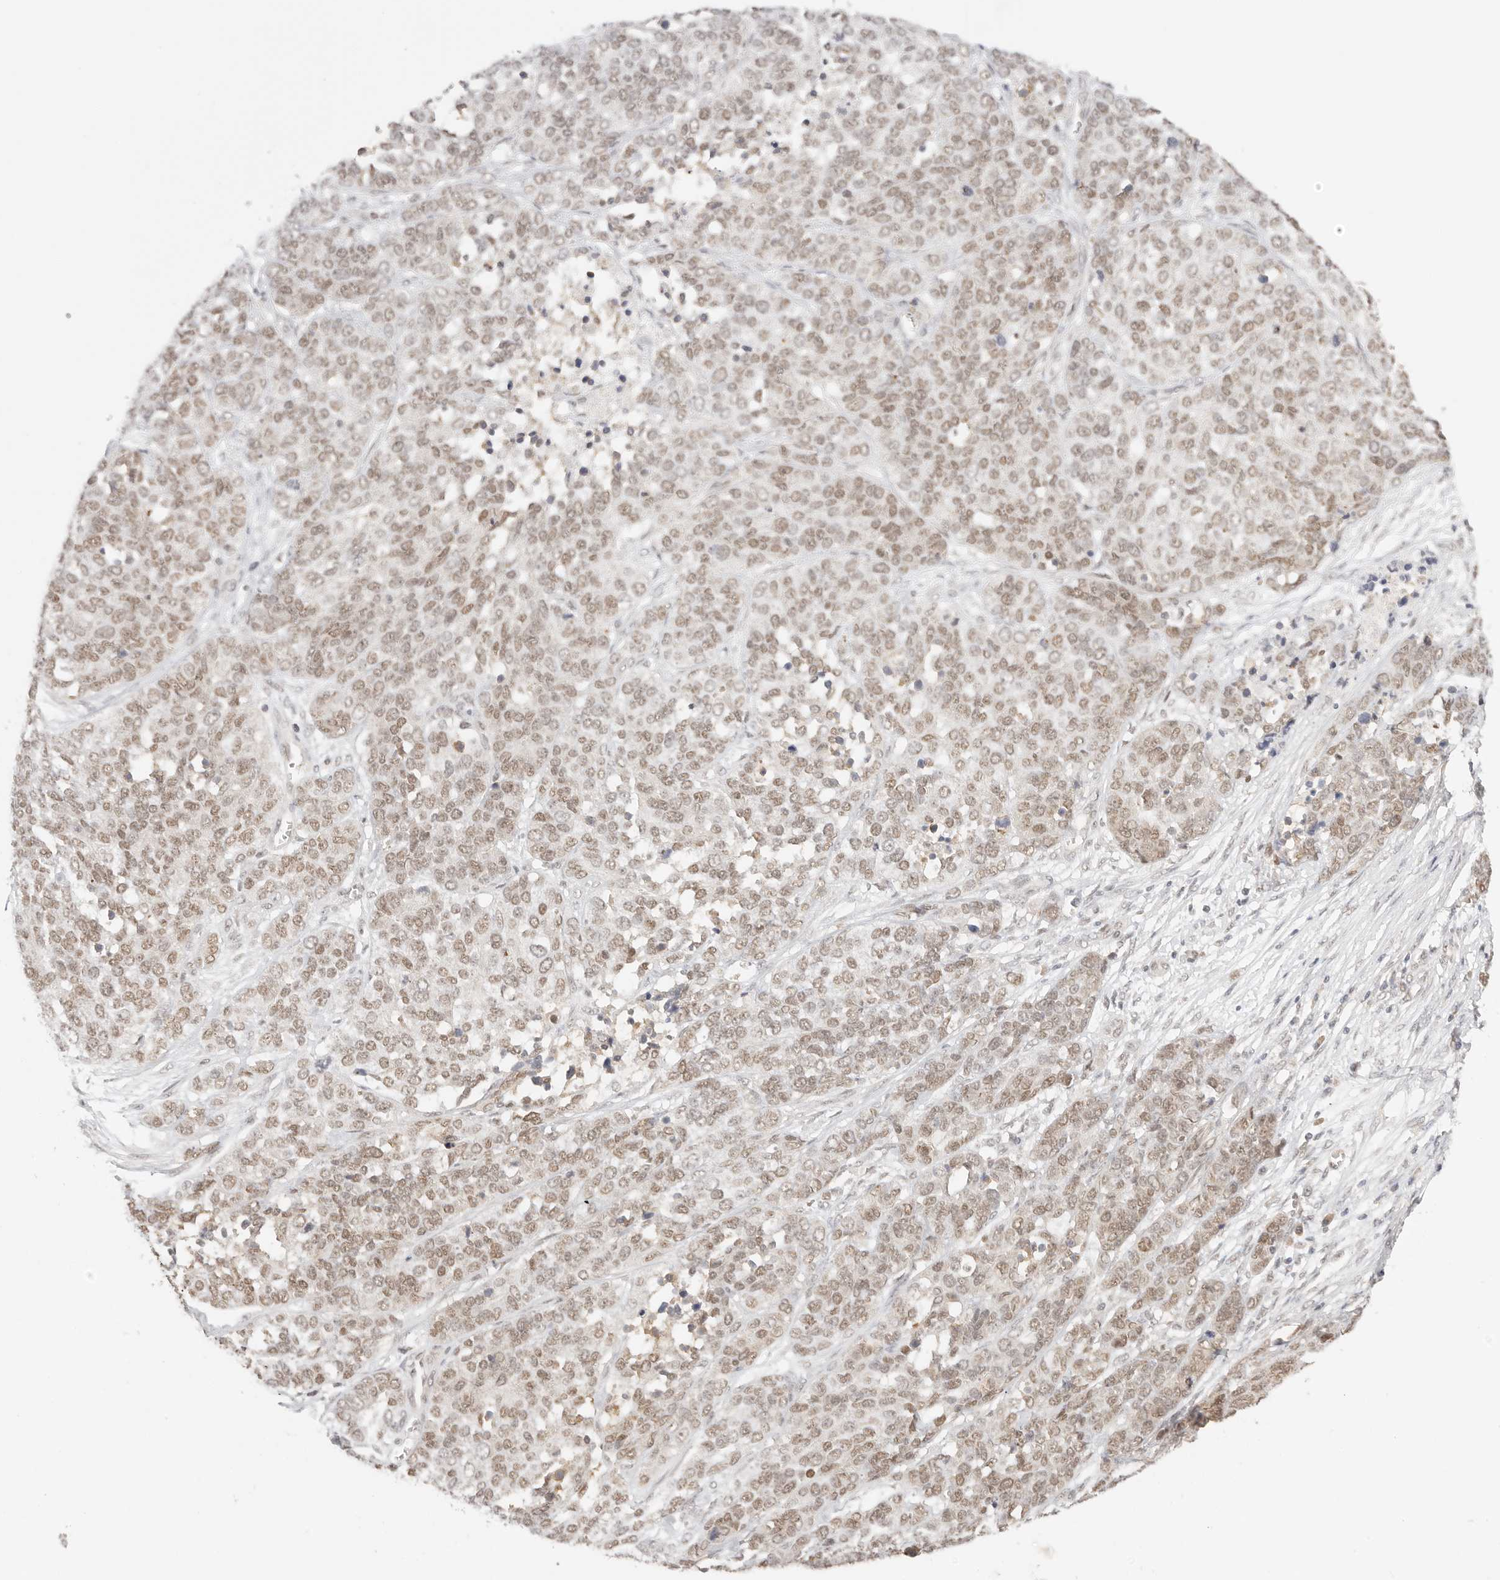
{"staining": {"intensity": "weak", "quantity": ">75%", "location": "nuclear"}, "tissue": "ovarian cancer", "cell_type": "Tumor cells", "image_type": "cancer", "snomed": [{"axis": "morphology", "description": "Cystadenocarcinoma, serous, NOS"}, {"axis": "topography", "description": "Ovary"}], "caption": "Immunohistochemical staining of ovarian cancer (serous cystadenocarcinoma) displays low levels of weak nuclear expression in about >75% of tumor cells. (Stains: DAB in brown, nuclei in blue, Microscopy: brightfield microscopy at high magnification).", "gene": "RFC3", "patient": {"sex": "female", "age": 44}}